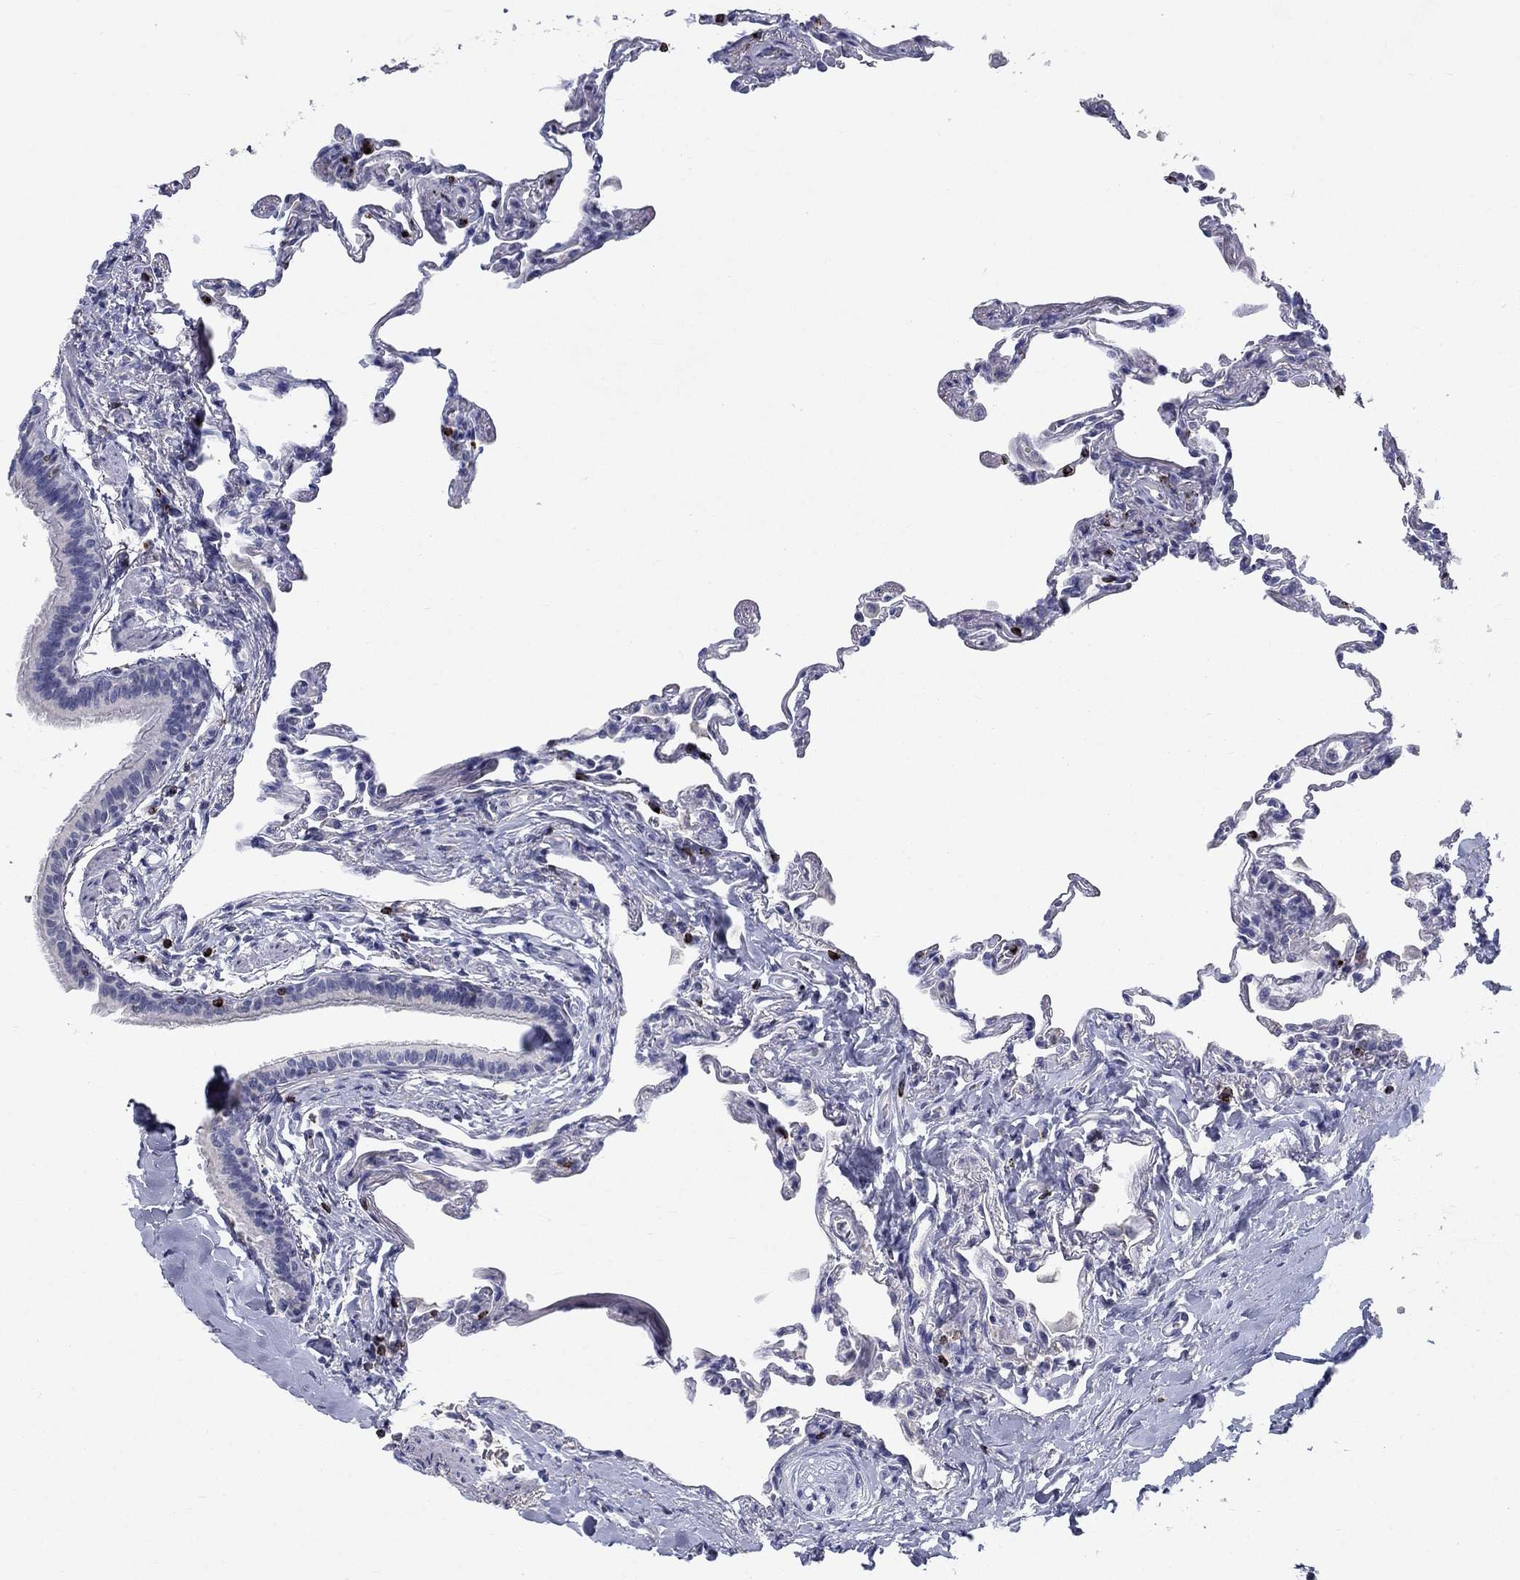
{"staining": {"intensity": "negative", "quantity": "none", "location": "none"}, "tissue": "lung", "cell_type": "Alveolar cells", "image_type": "normal", "snomed": [{"axis": "morphology", "description": "Normal tissue, NOS"}, {"axis": "topography", "description": "Lung"}], "caption": "Immunohistochemistry histopathology image of normal lung: human lung stained with DAB (3,3'-diaminobenzidine) exhibits no significant protein staining in alveolar cells.", "gene": "GZMA", "patient": {"sex": "female", "age": 57}}